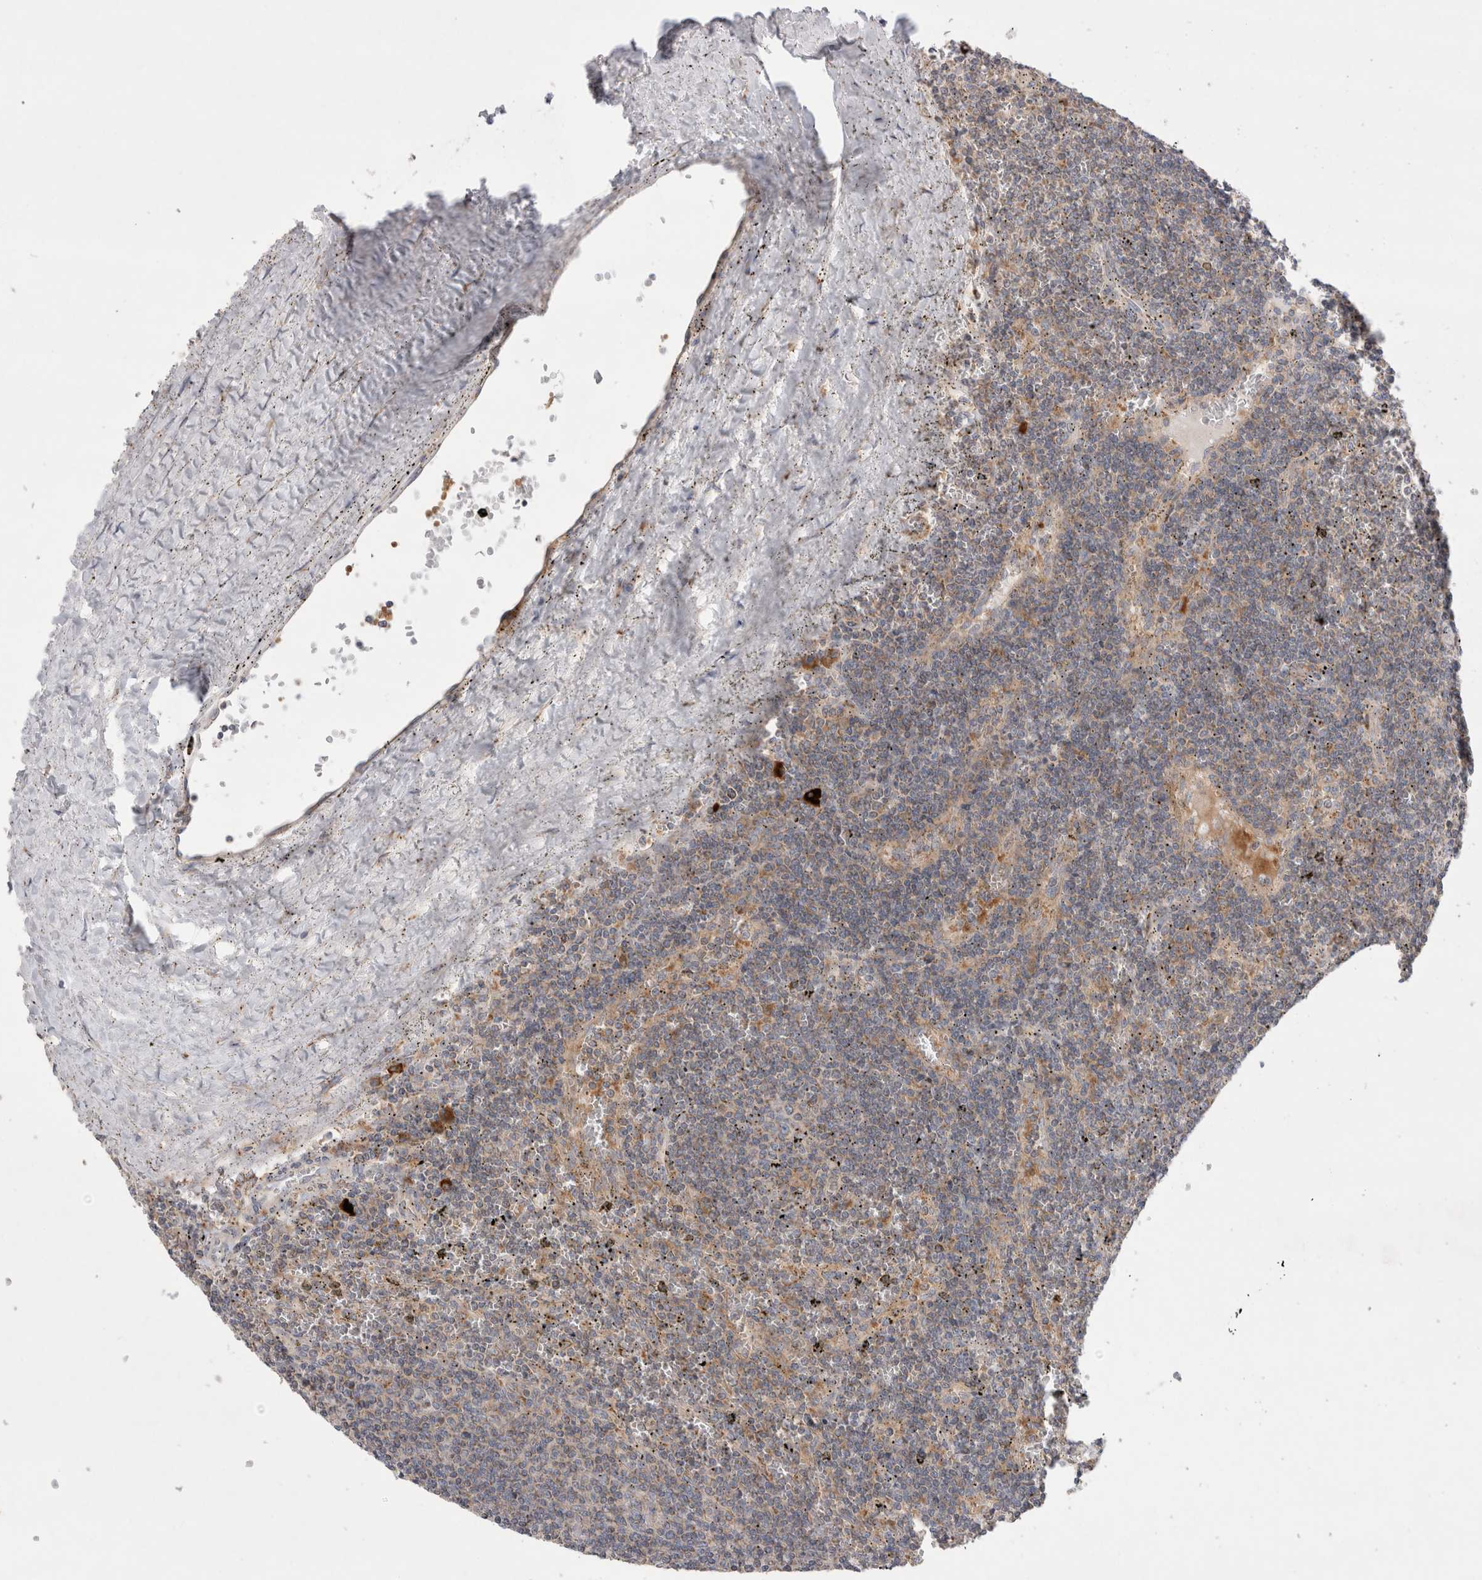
{"staining": {"intensity": "weak", "quantity": "<25%", "location": "cytoplasmic/membranous"}, "tissue": "lymphoma", "cell_type": "Tumor cells", "image_type": "cancer", "snomed": [{"axis": "morphology", "description": "Malignant lymphoma, non-Hodgkin's type, Low grade"}, {"axis": "topography", "description": "Spleen"}], "caption": "A photomicrograph of human malignant lymphoma, non-Hodgkin's type (low-grade) is negative for staining in tumor cells.", "gene": "TBC1D16", "patient": {"sex": "female", "age": 50}}